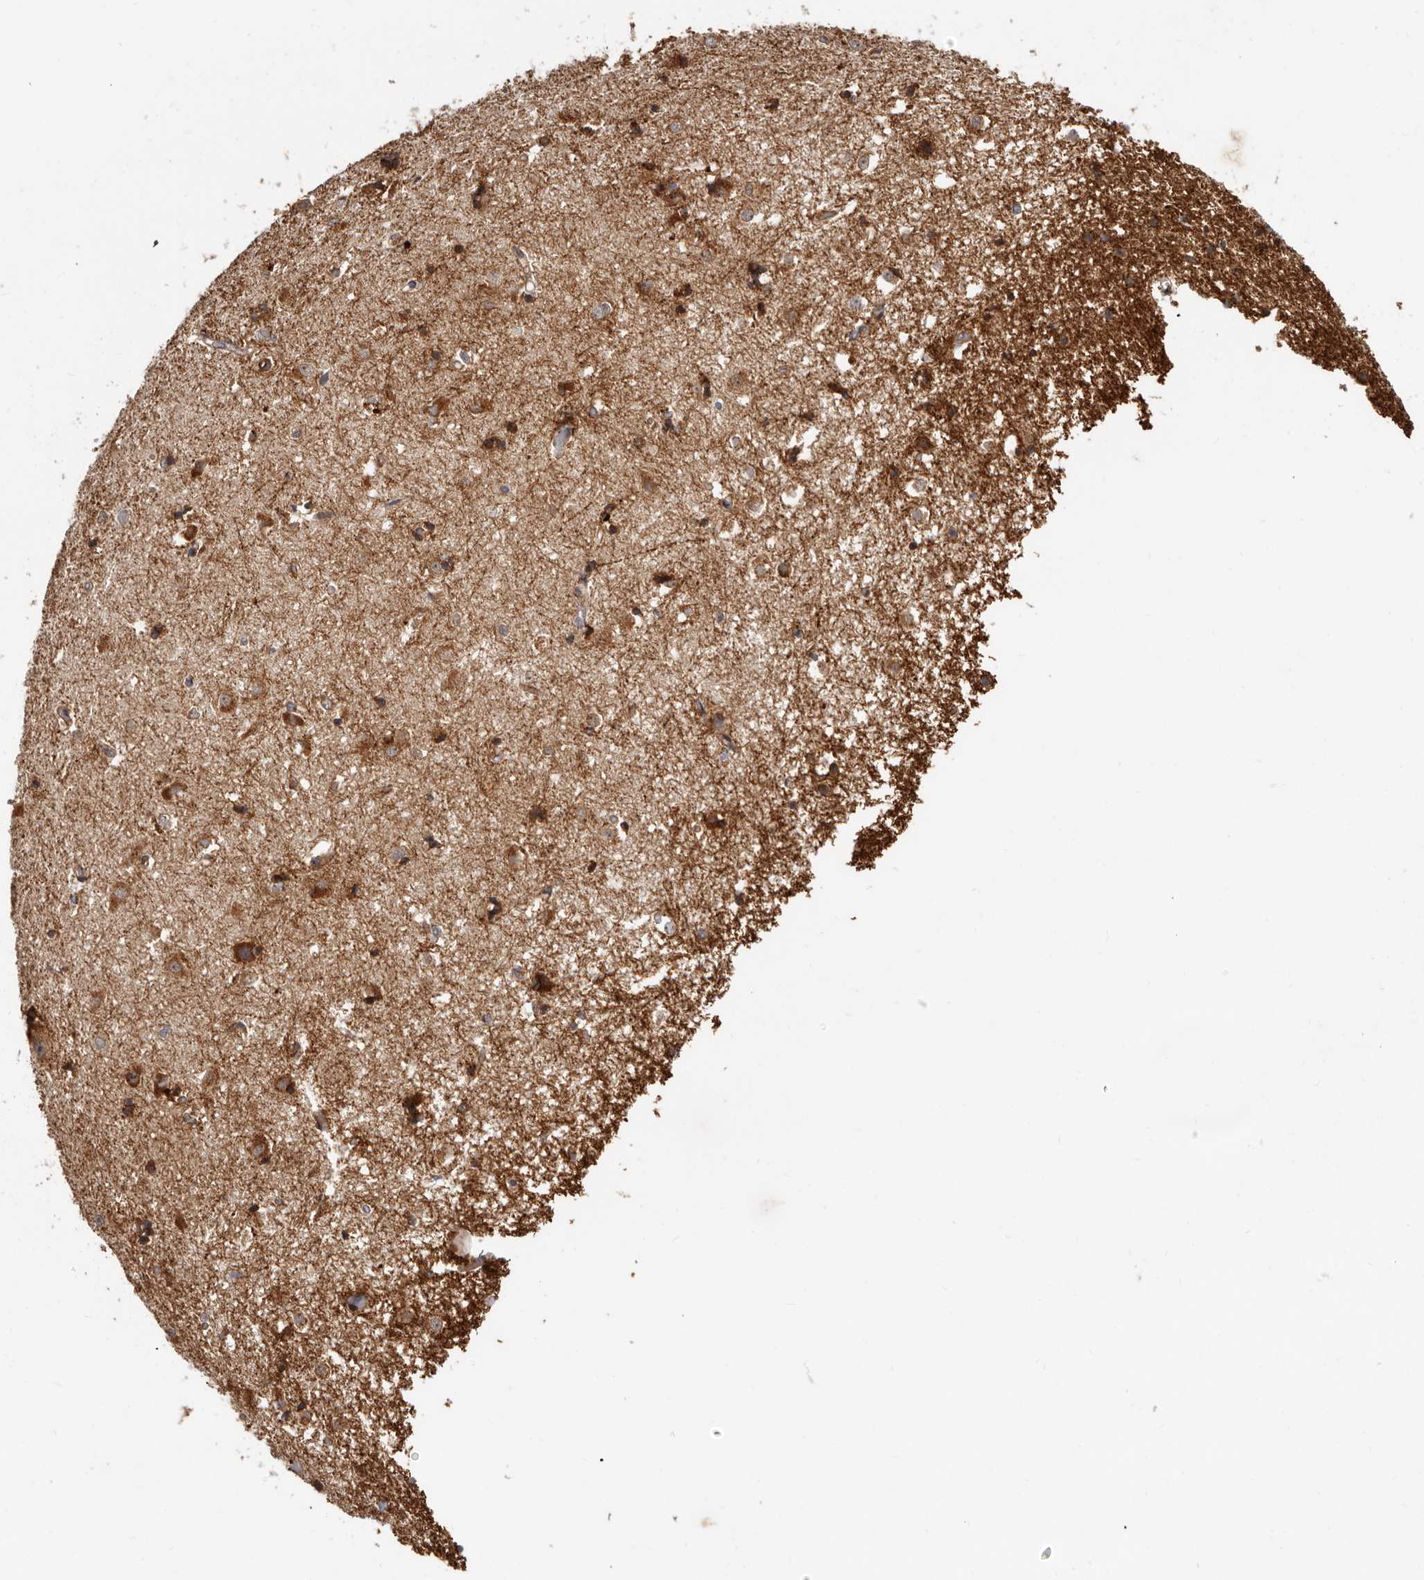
{"staining": {"intensity": "moderate", "quantity": ">75%", "location": "cytoplasmic/membranous"}, "tissue": "caudate", "cell_type": "Glial cells", "image_type": "normal", "snomed": [{"axis": "morphology", "description": "Normal tissue, NOS"}, {"axis": "topography", "description": "Lateral ventricle wall"}], "caption": "DAB immunohistochemical staining of unremarkable caudate displays moderate cytoplasmic/membranous protein expression in about >75% of glial cells.", "gene": "SBDS", "patient": {"sex": "male", "age": 45}}